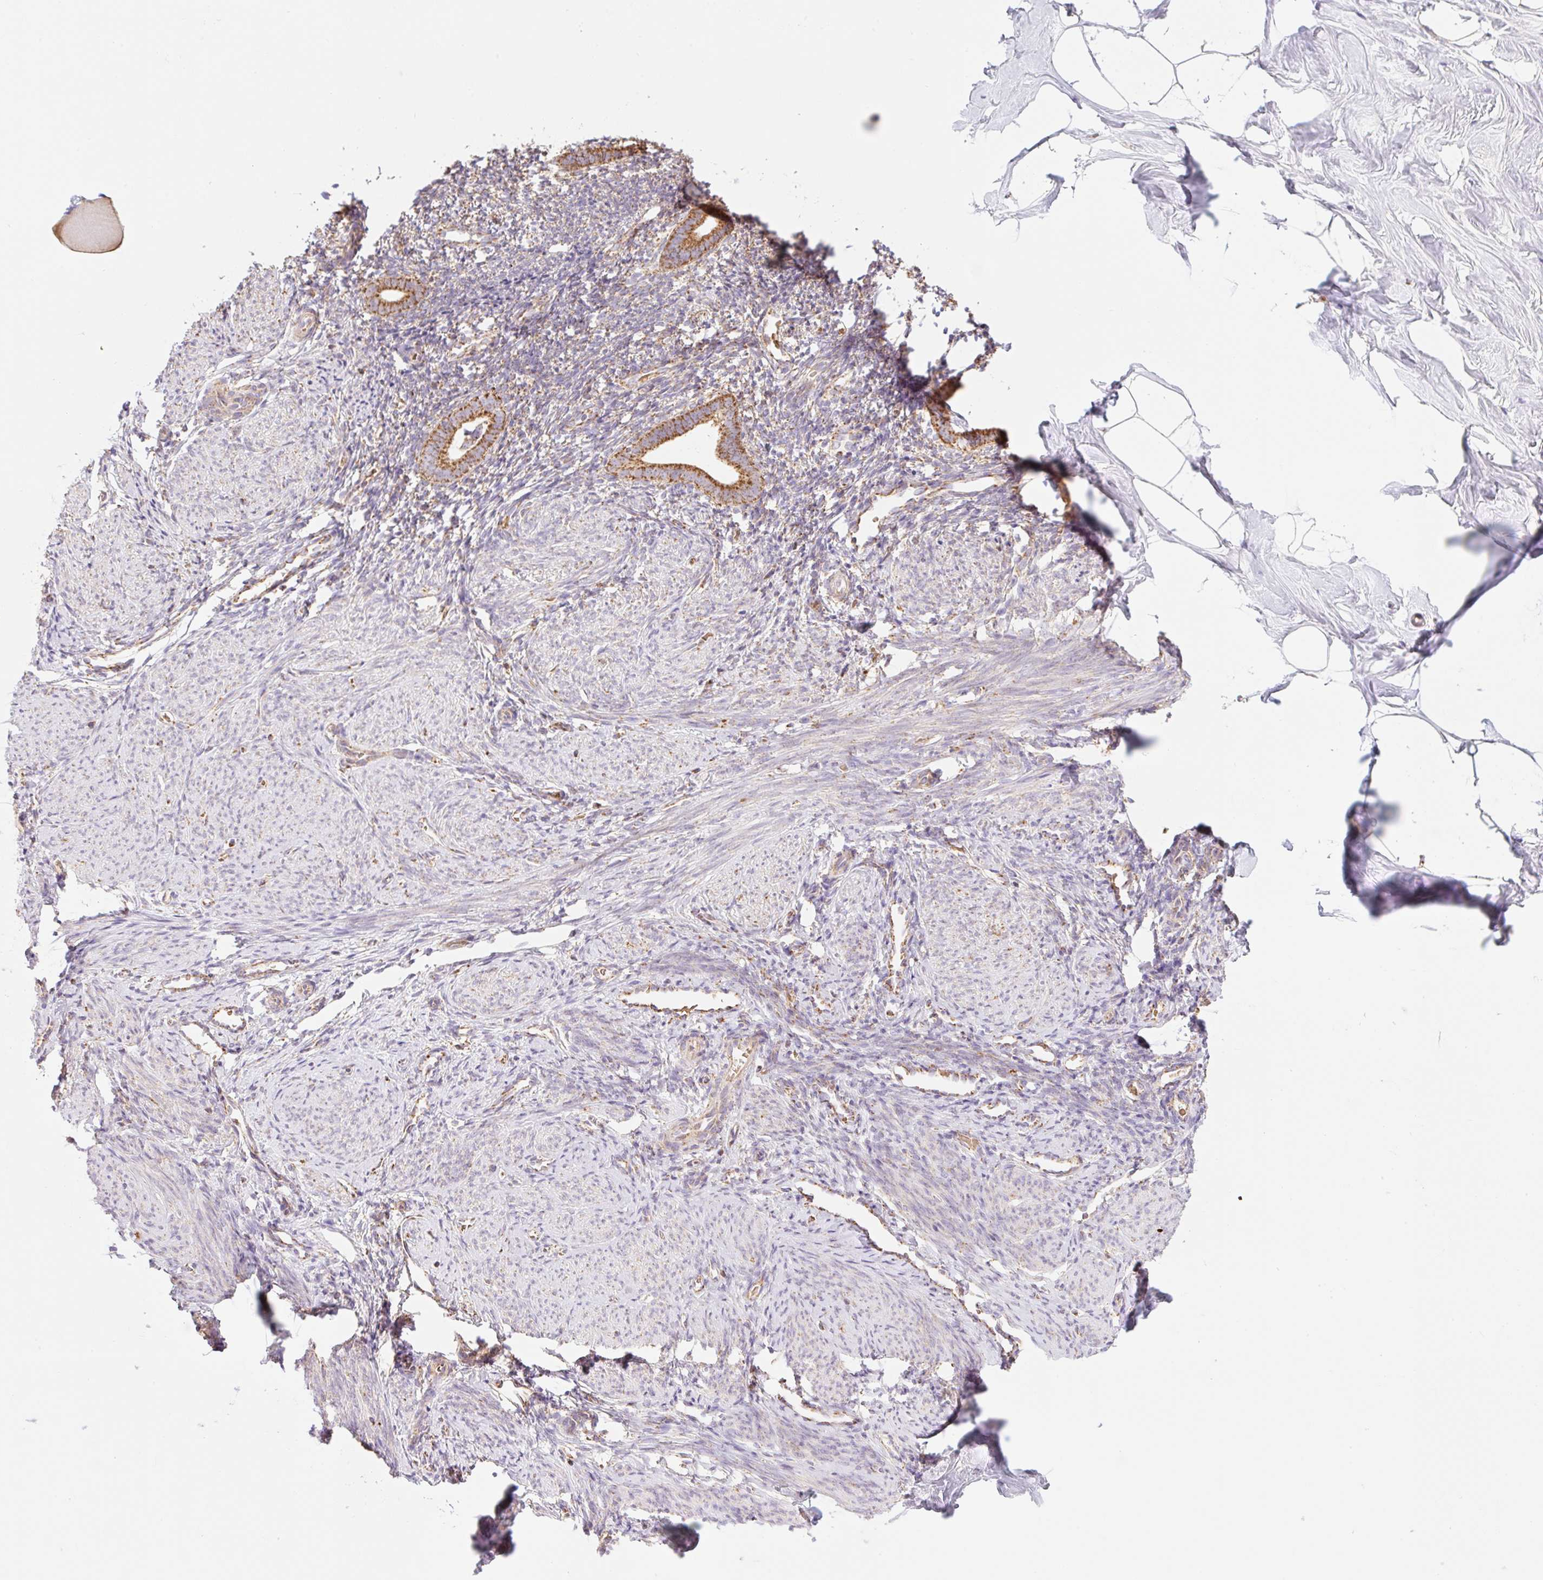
{"staining": {"intensity": "moderate", "quantity": "25%-75%", "location": "cytoplasmic/membranous"}, "tissue": "endometrium", "cell_type": "Cells in endometrial stroma", "image_type": "normal", "snomed": [{"axis": "morphology", "description": "Normal tissue, NOS"}, {"axis": "topography", "description": "Endometrium"}], "caption": "Immunohistochemistry (IHC) micrograph of normal endometrium stained for a protein (brown), which exhibits medium levels of moderate cytoplasmic/membranous positivity in approximately 25%-75% of cells in endometrial stroma.", "gene": "GOSR2", "patient": {"sex": "female", "age": 39}}